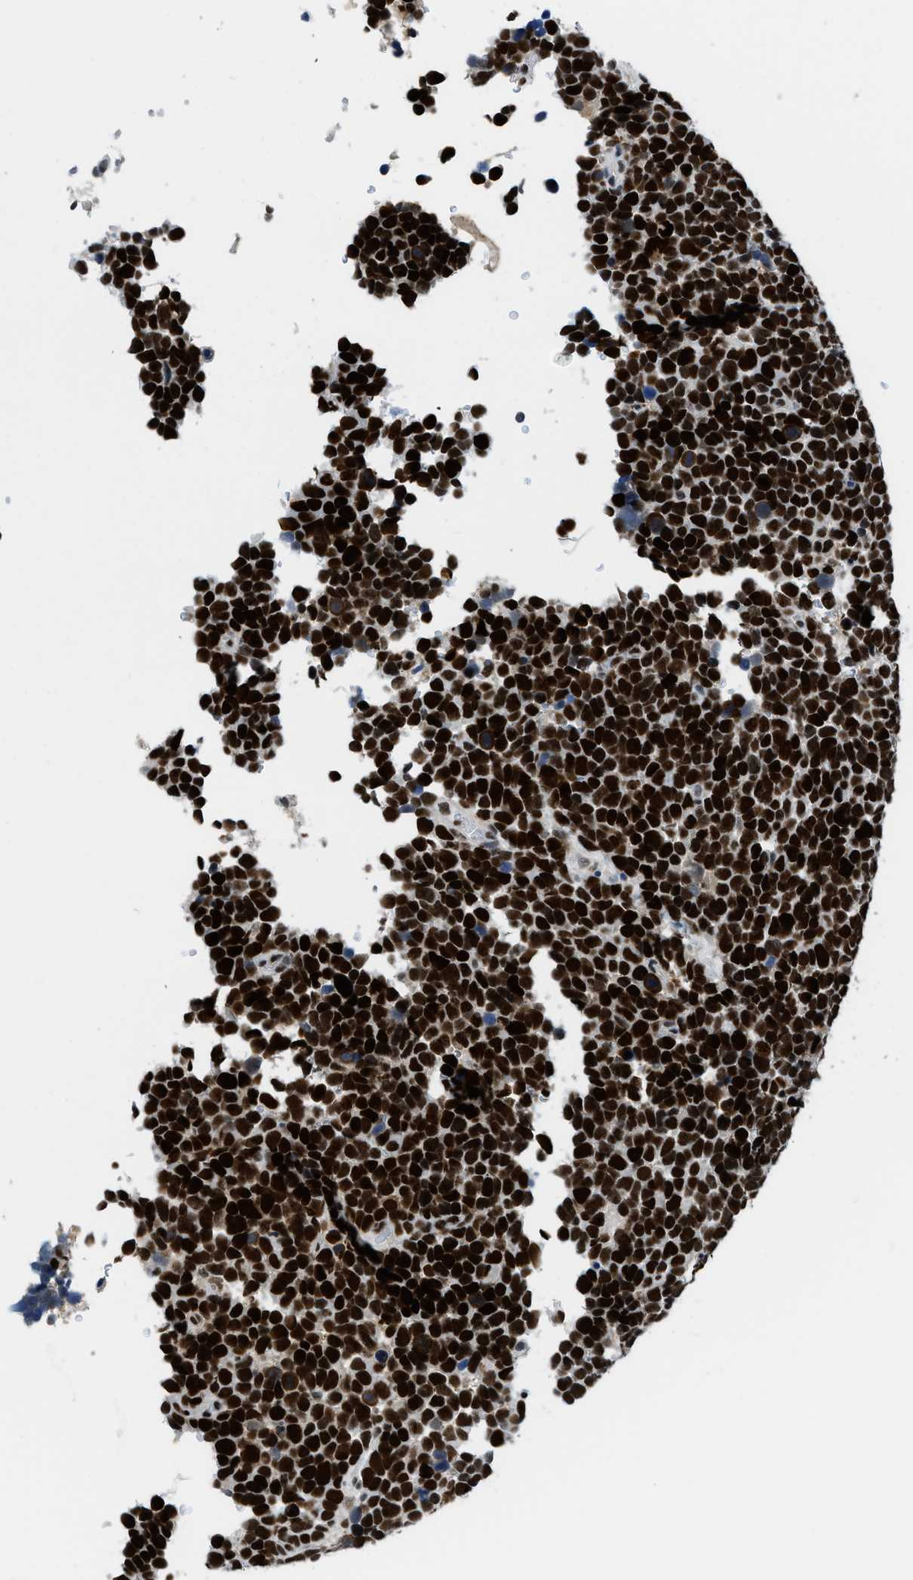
{"staining": {"intensity": "strong", "quantity": ">75%", "location": "nuclear"}, "tissue": "urothelial cancer", "cell_type": "Tumor cells", "image_type": "cancer", "snomed": [{"axis": "morphology", "description": "Urothelial carcinoma, High grade"}, {"axis": "topography", "description": "Urinary bladder"}], "caption": "An image of urothelial carcinoma (high-grade) stained for a protein exhibits strong nuclear brown staining in tumor cells.", "gene": "SMARCAD1", "patient": {"sex": "female", "age": 82}}